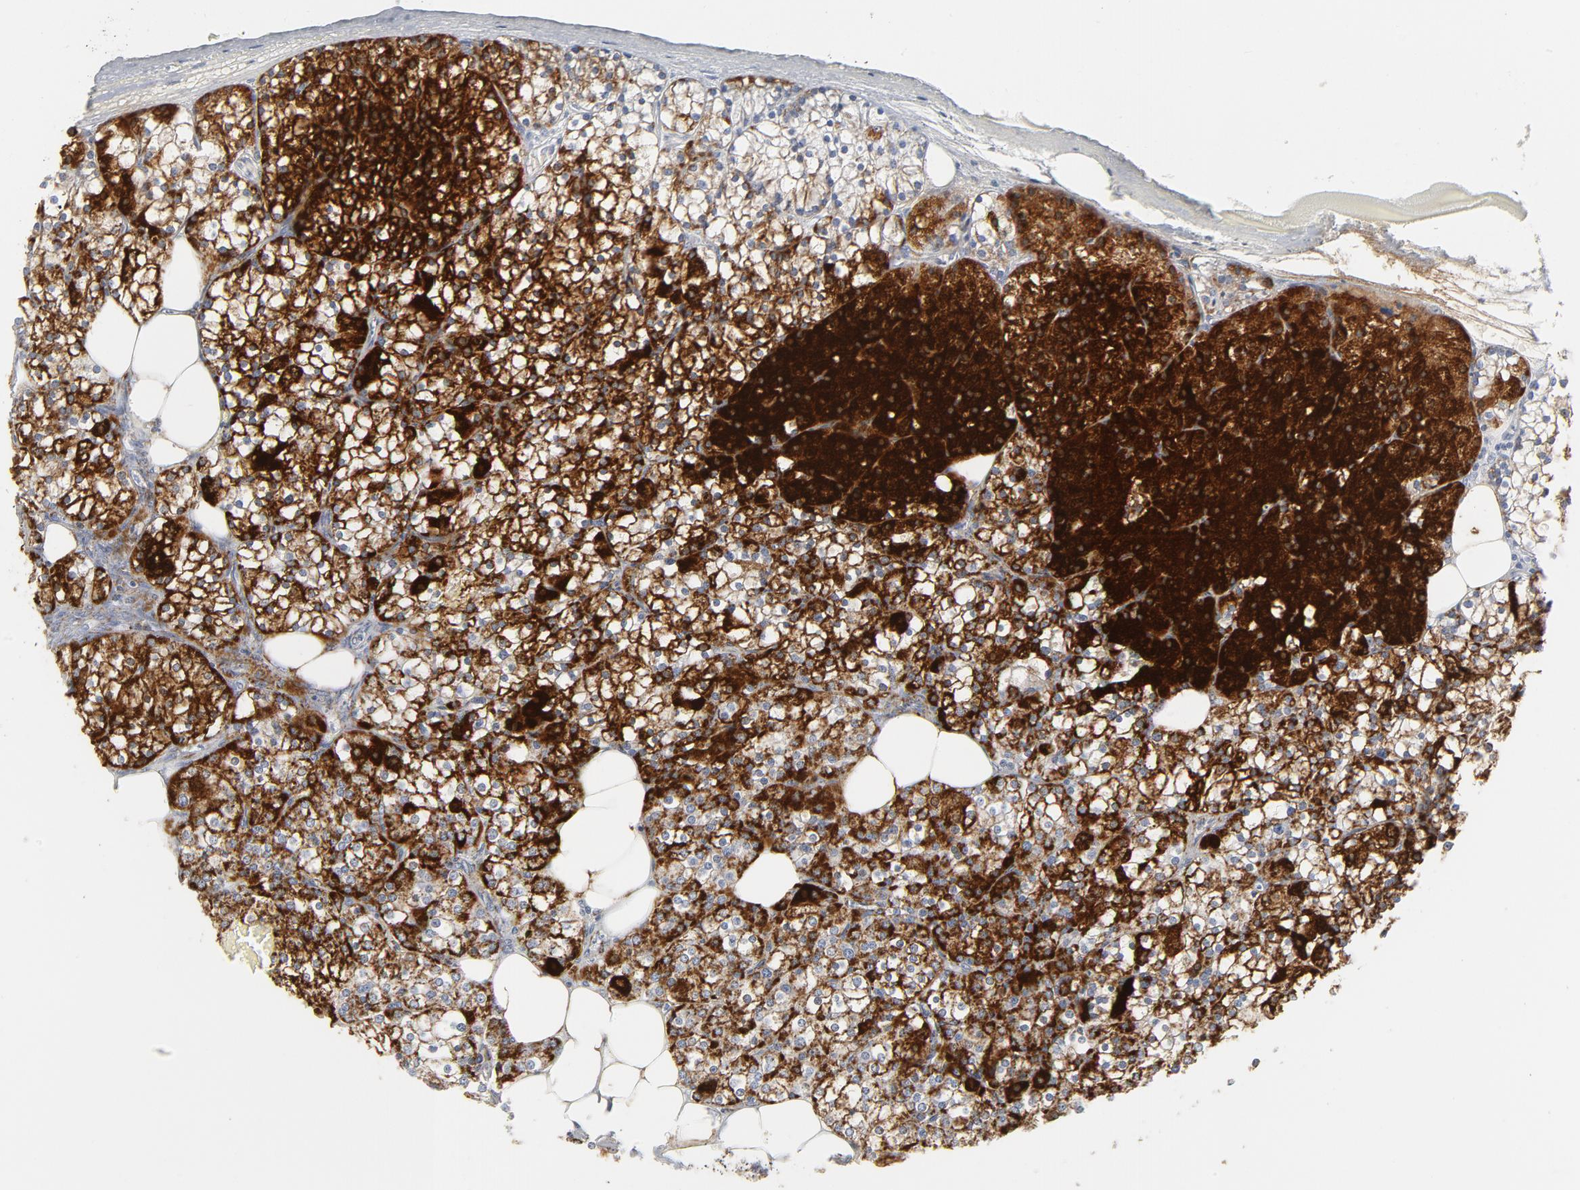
{"staining": {"intensity": "strong", "quantity": ">75%", "location": "cytoplasmic/membranous"}, "tissue": "parathyroid gland", "cell_type": "Glandular cells", "image_type": "normal", "snomed": [{"axis": "morphology", "description": "Normal tissue, NOS"}, {"axis": "topography", "description": "Parathyroid gland"}], "caption": "Immunohistochemistry histopathology image of unremarkable parathyroid gland stained for a protein (brown), which reveals high levels of strong cytoplasmic/membranous positivity in approximately >75% of glandular cells.", "gene": "CYCS", "patient": {"sex": "female", "age": 63}}